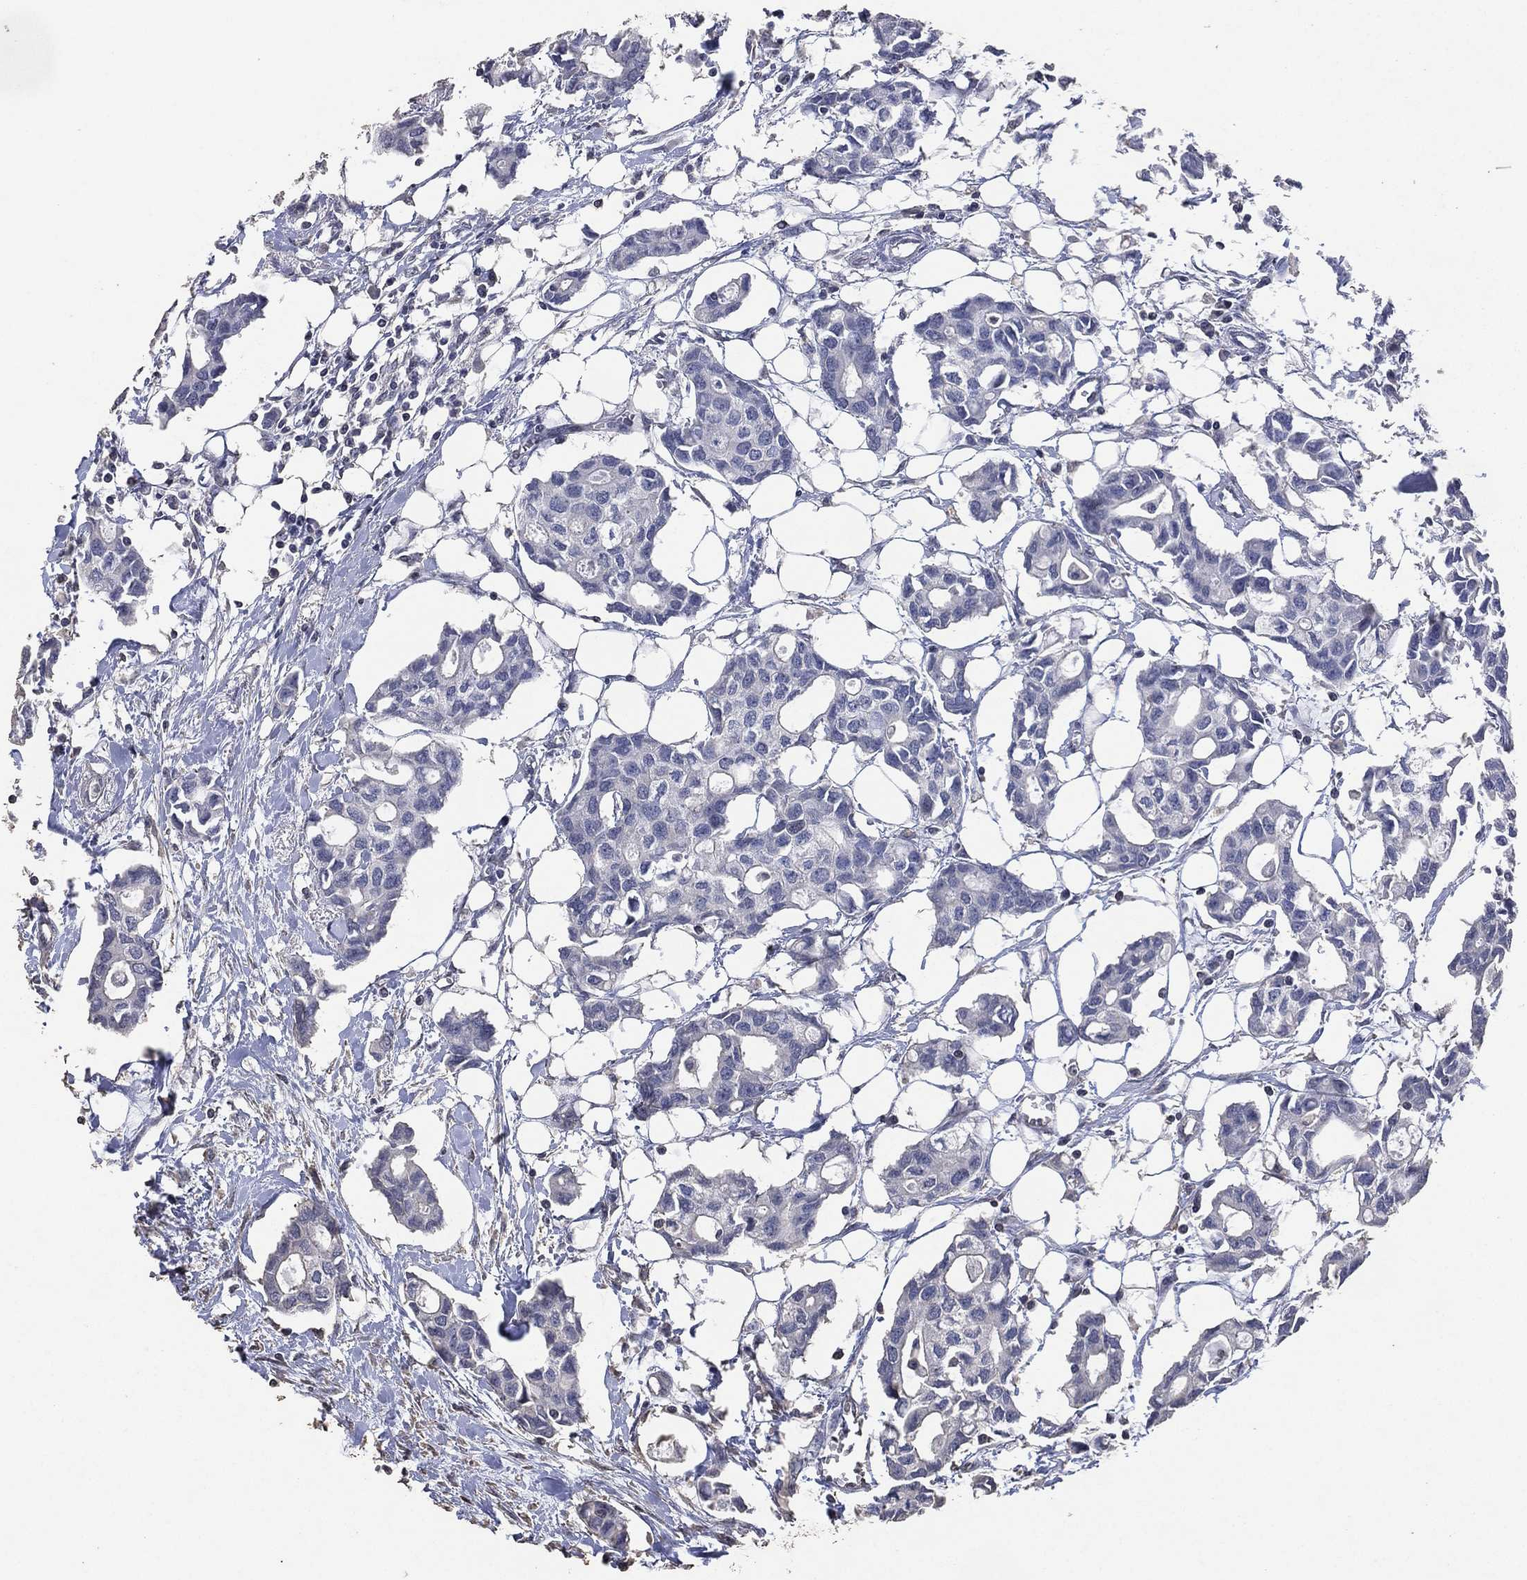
{"staining": {"intensity": "negative", "quantity": "none", "location": "none"}, "tissue": "breast cancer", "cell_type": "Tumor cells", "image_type": "cancer", "snomed": [{"axis": "morphology", "description": "Duct carcinoma"}, {"axis": "topography", "description": "Breast"}], "caption": "This is an immunohistochemistry (IHC) image of breast intraductal carcinoma. There is no expression in tumor cells.", "gene": "ADPRHL1", "patient": {"sex": "female", "age": 83}}